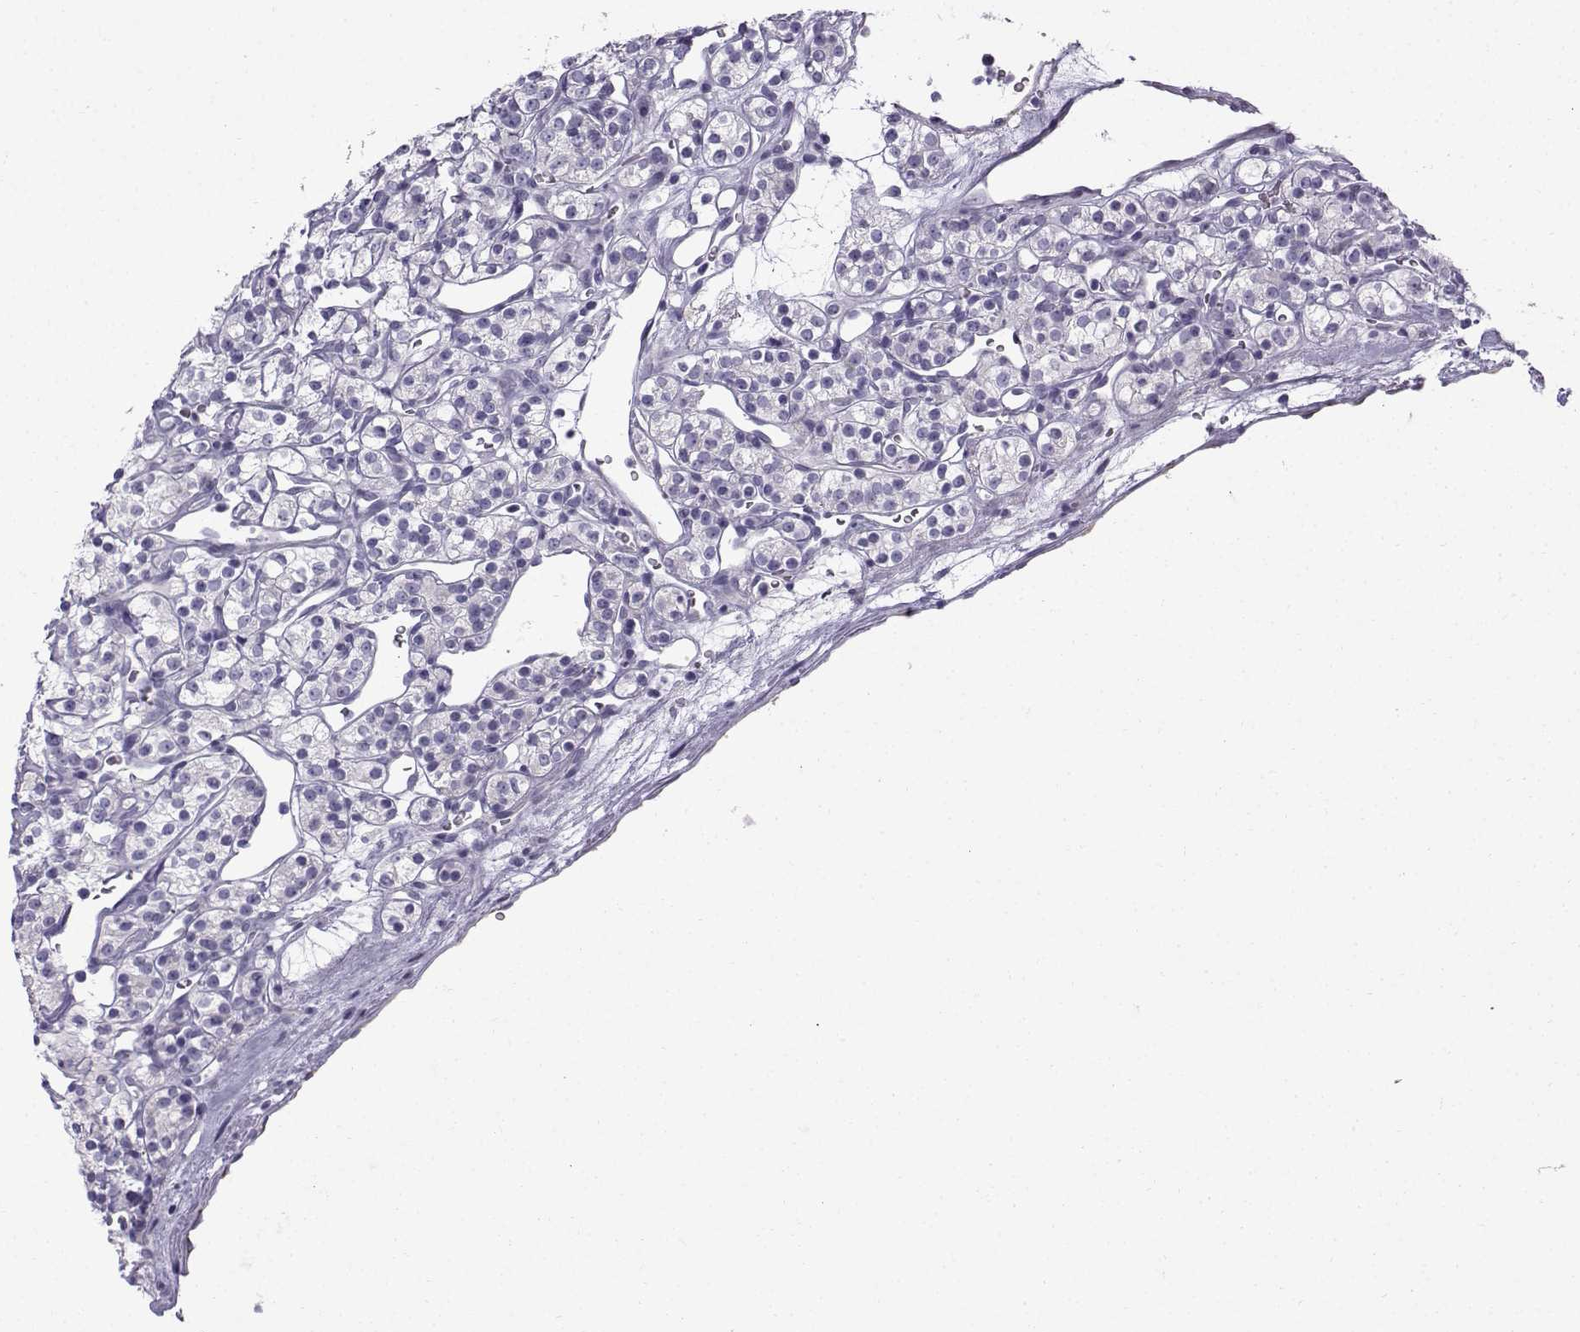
{"staining": {"intensity": "negative", "quantity": "none", "location": "none"}, "tissue": "renal cancer", "cell_type": "Tumor cells", "image_type": "cancer", "snomed": [{"axis": "morphology", "description": "Adenocarcinoma, NOS"}, {"axis": "topography", "description": "Kidney"}], "caption": "Renal cancer (adenocarcinoma) stained for a protein using immunohistochemistry (IHC) displays no expression tumor cells.", "gene": "ZBTB8B", "patient": {"sex": "male", "age": 77}}